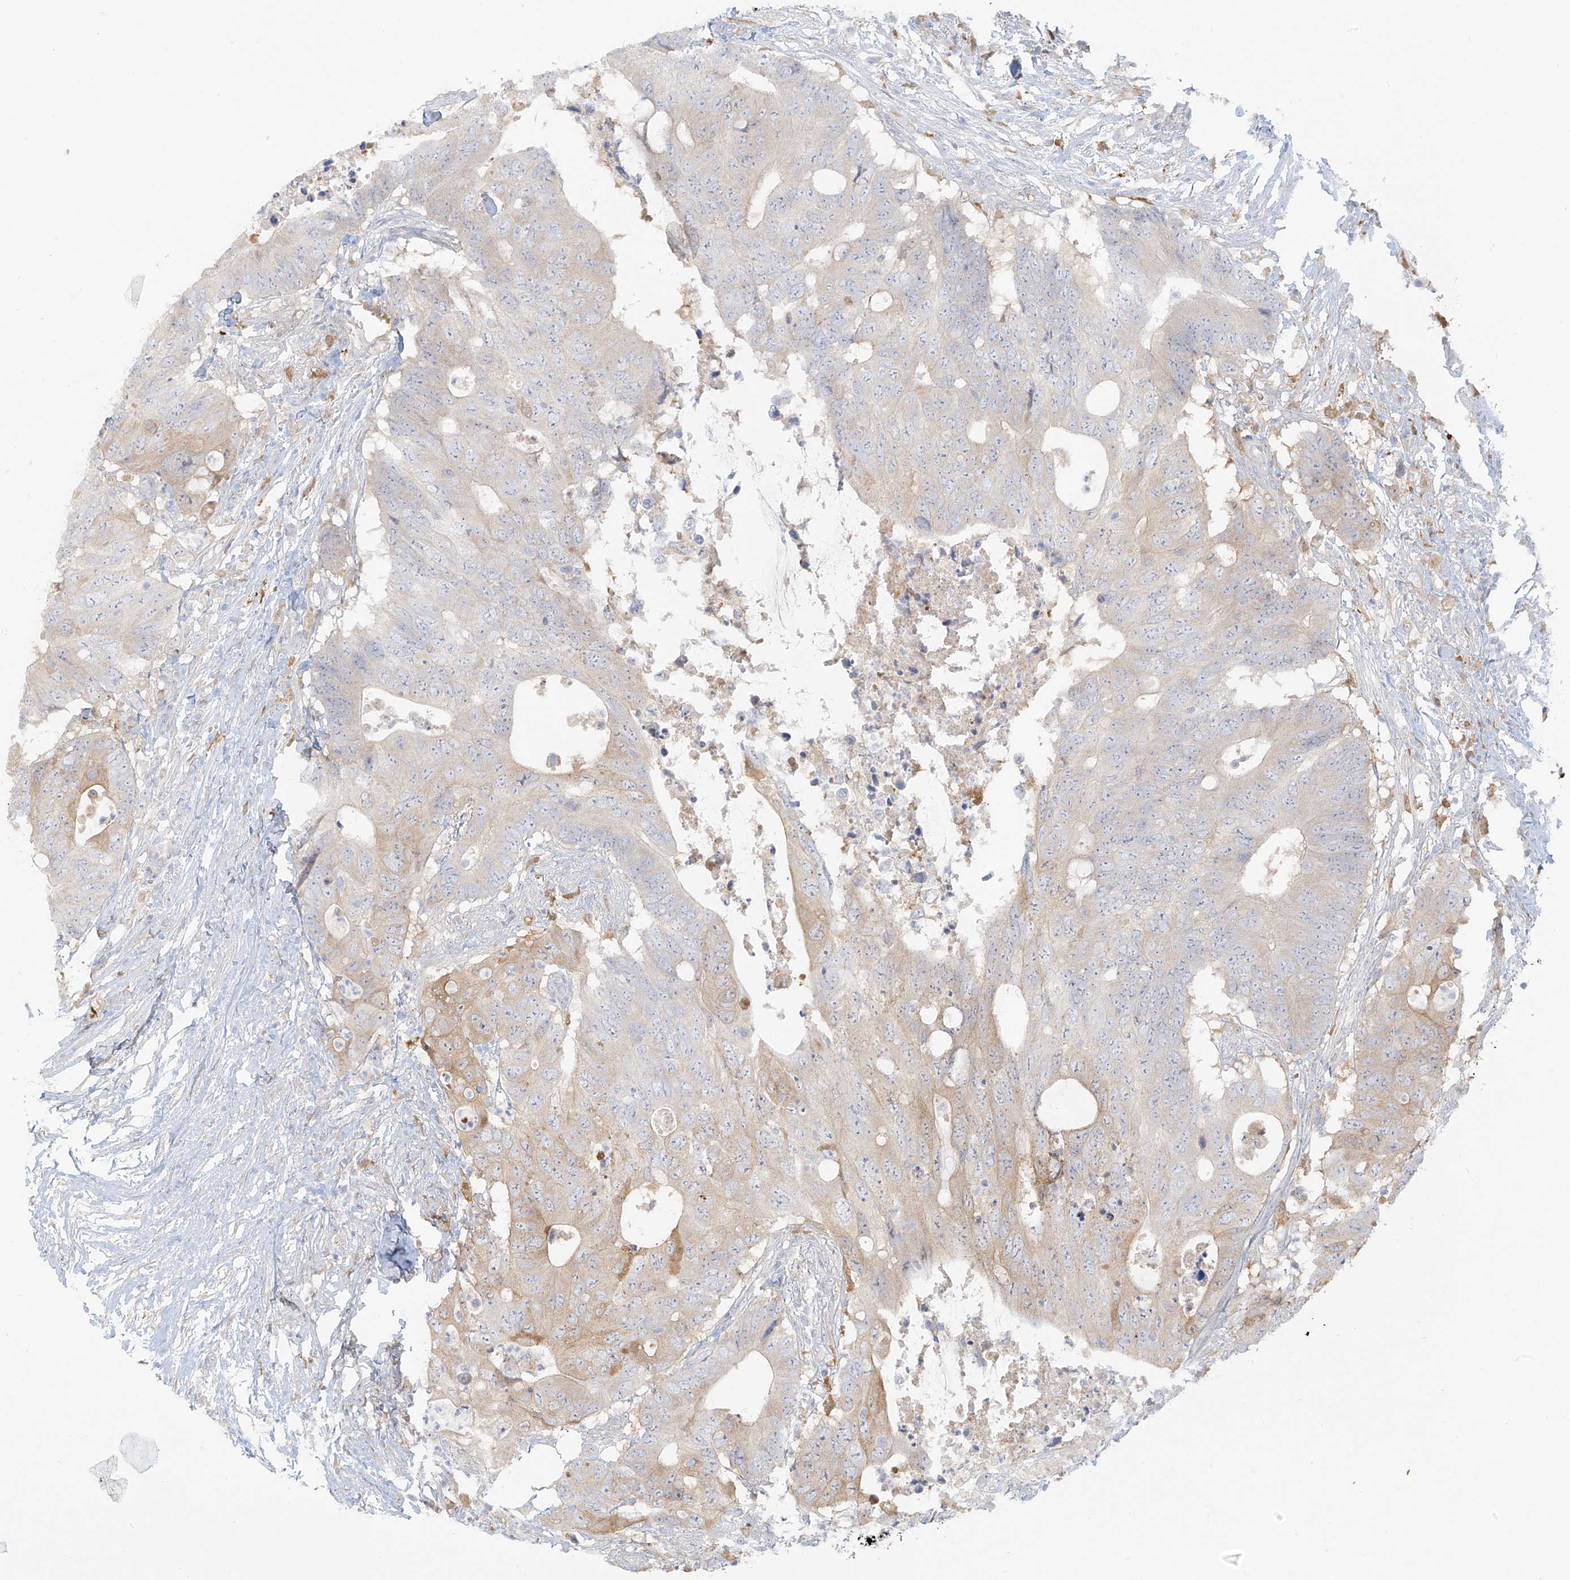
{"staining": {"intensity": "weak", "quantity": "<25%", "location": "cytoplasmic/membranous"}, "tissue": "colorectal cancer", "cell_type": "Tumor cells", "image_type": "cancer", "snomed": [{"axis": "morphology", "description": "Adenocarcinoma, NOS"}, {"axis": "topography", "description": "Colon"}], "caption": "A high-resolution photomicrograph shows immunohistochemistry staining of colorectal cancer, which reveals no significant positivity in tumor cells. Brightfield microscopy of immunohistochemistry (IHC) stained with DAB (3,3'-diaminobenzidine) (brown) and hematoxylin (blue), captured at high magnification.", "gene": "UPK1B", "patient": {"sex": "male", "age": 71}}